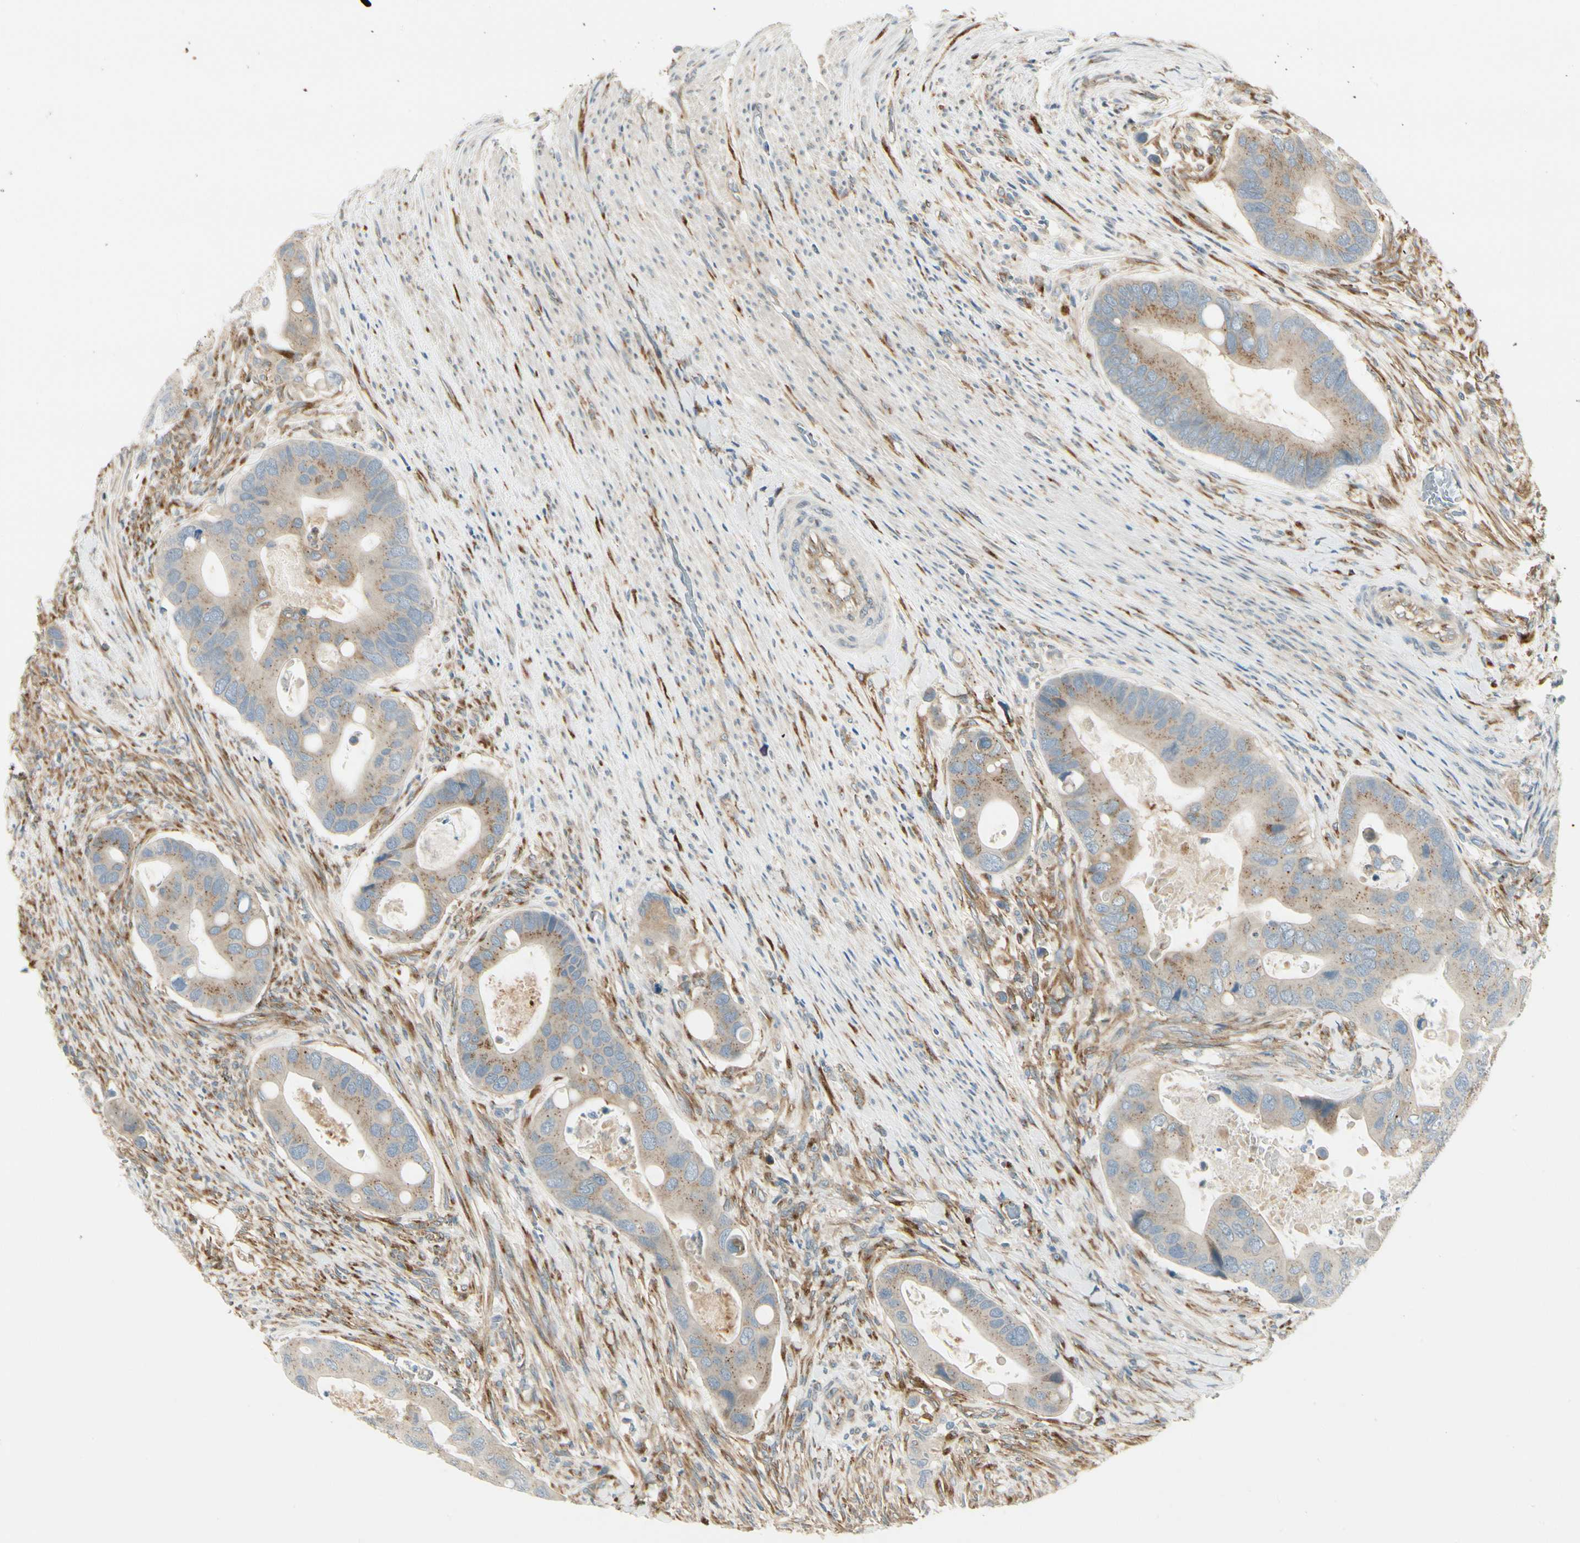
{"staining": {"intensity": "weak", "quantity": ">75%", "location": "cytoplasmic/membranous"}, "tissue": "colorectal cancer", "cell_type": "Tumor cells", "image_type": "cancer", "snomed": [{"axis": "morphology", "description": "Adenocarcinoma, NOS"}, {"axis": "topography", "description": "Rectum"}], "caption": "Tumor cells display low levels of weak cytoplasmic/membranous positivity in approximately >75% of cells in adenocarcinoma (colorectal).", "gene": "MANSC1", "patient": {"sex": "female", "age": 57}}